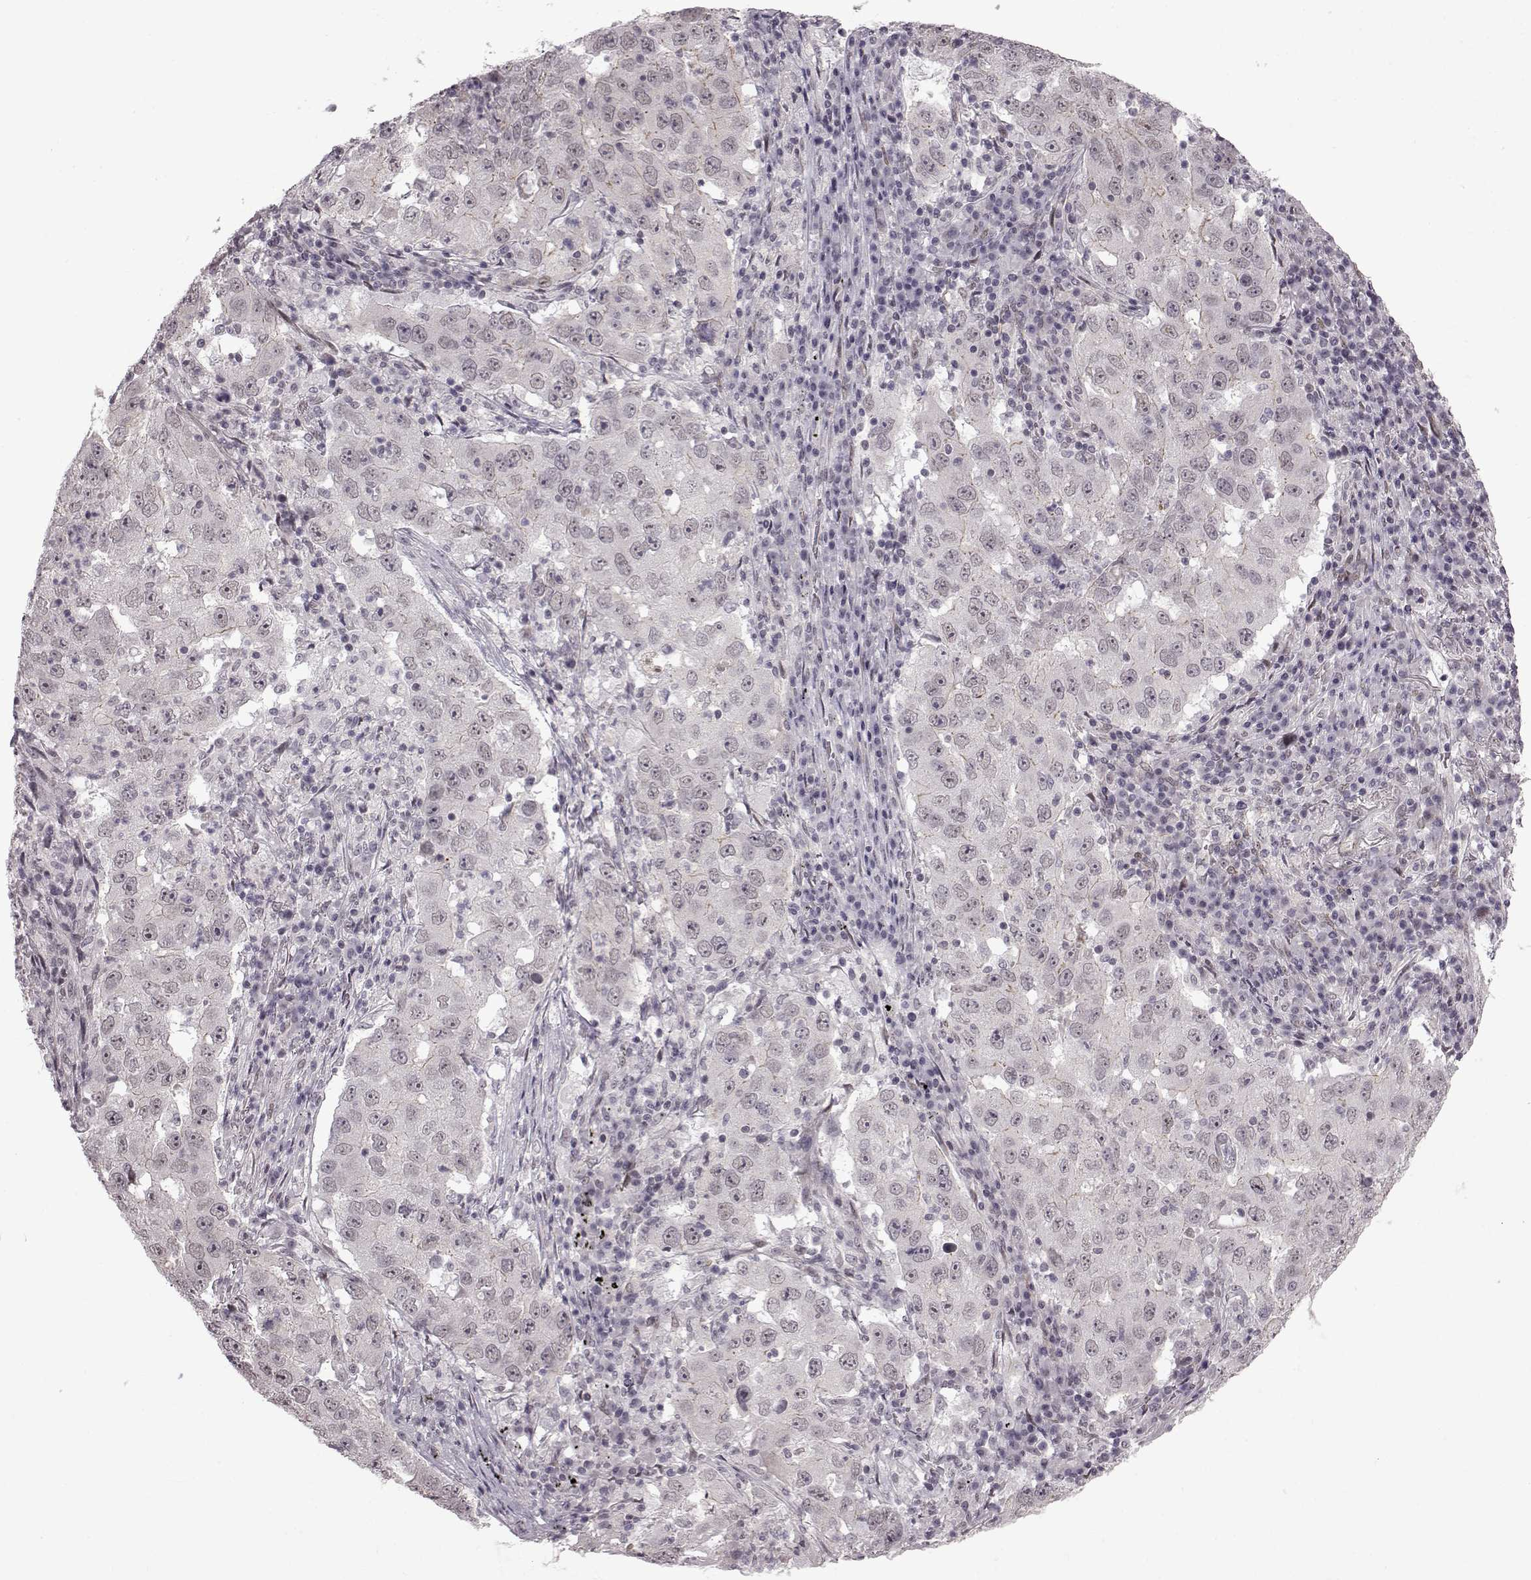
{"staining": {"intensity": "negative", "quantity": "none", "location": "none"}, "tissue": "lung cancer", "cell_type": "Tumor cells", "image_type": "cancer", "snomed": [{"axis": "morphology", "description": "Adenocarcinoma, NOS"}, {"axis": "topography", "description": "Lung"}], "caption": "This is a photomicrograph of immunohistochemistry (IHC) staining of lung cancer (adenocarcinoma), which shows no positivity in tumor cells.", "gene": "SYNPO2", "patient": {"sex": "male", "age": 73}}